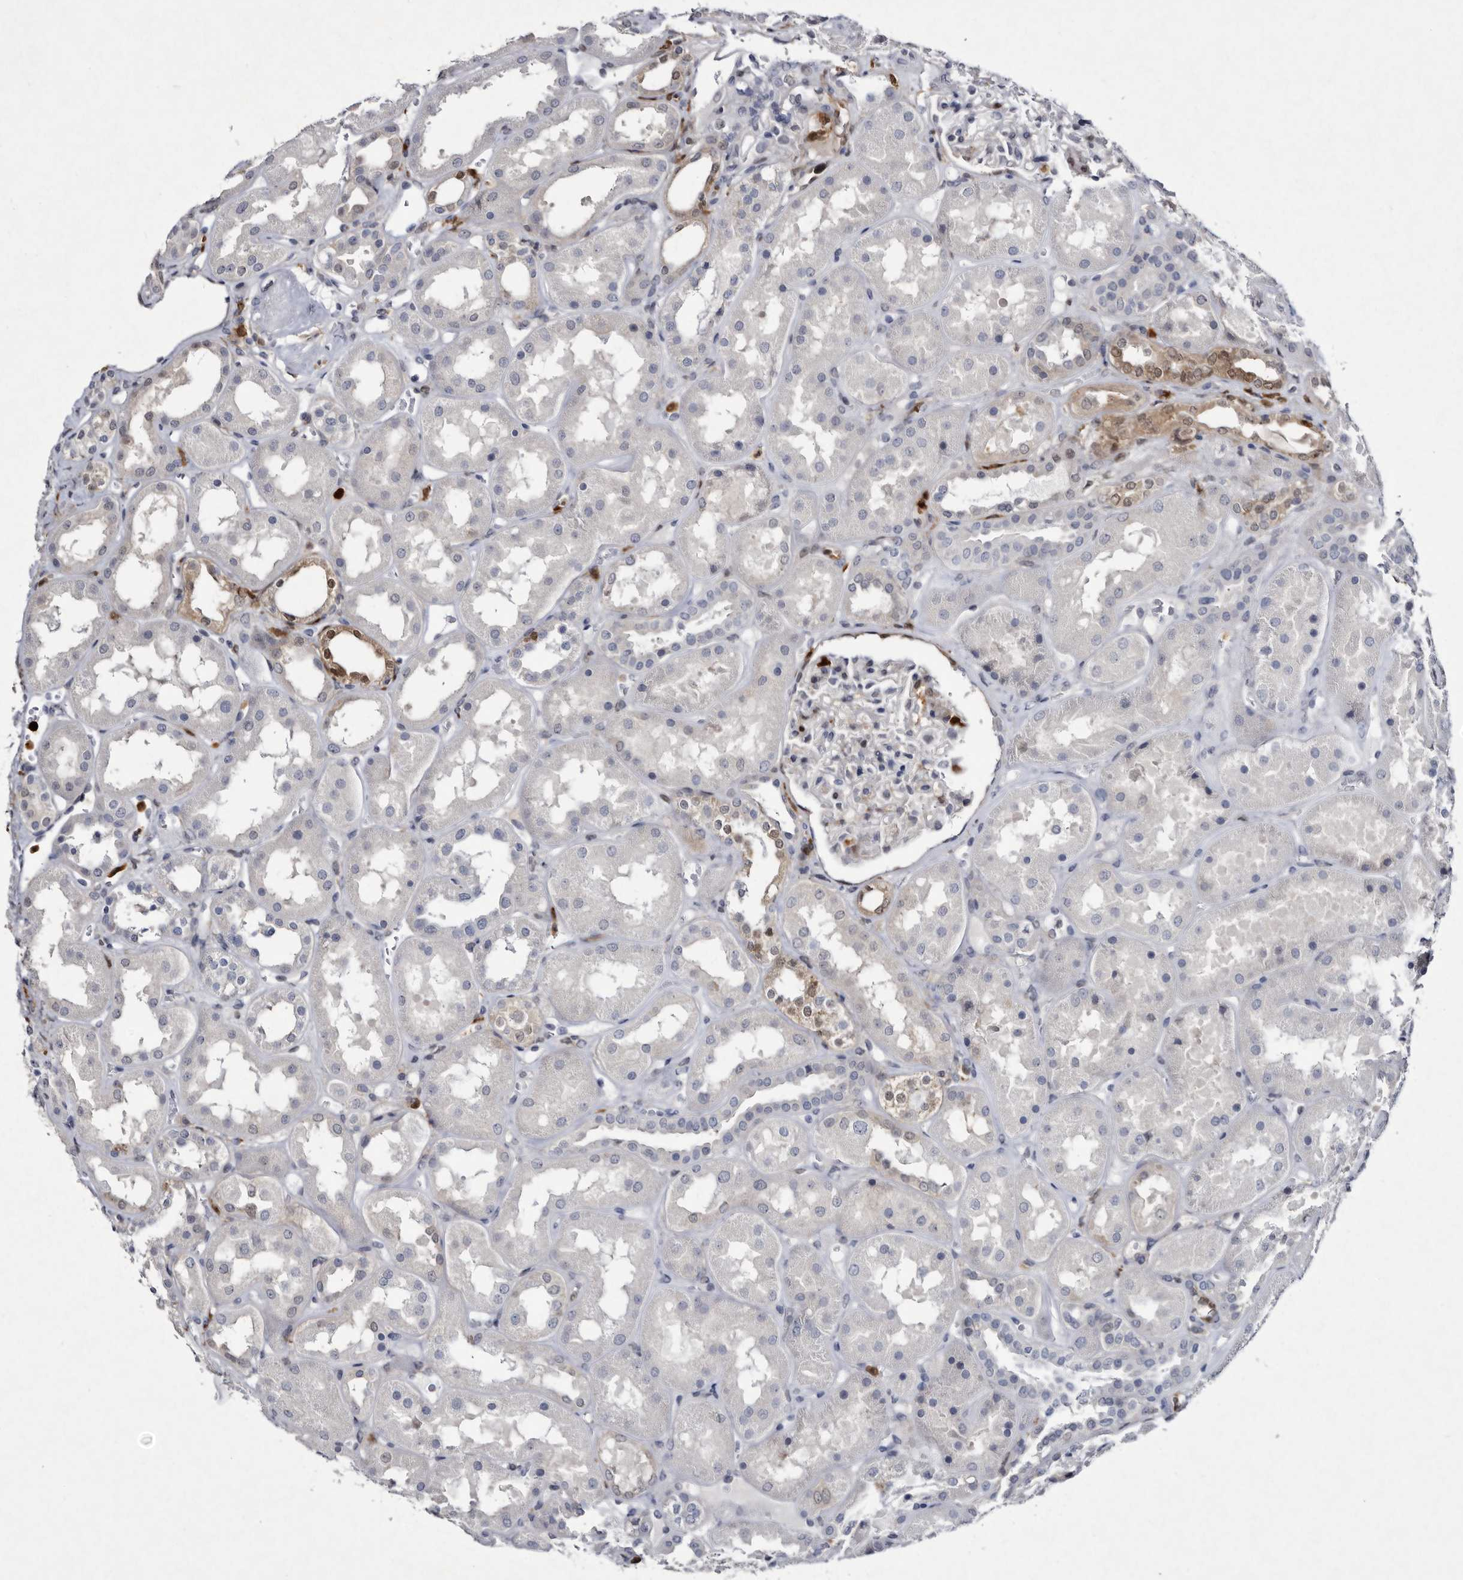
{"staining": {"intensity": "moderate", "quantity": "<25%", "location": "cytoplasmic/membranous"}, "tissue": "kidney", "cell_type": "Cells in glomeruli", "image_type": "normal", "snomed": [{"axis": "morphology", "description": "Normal tissue, NOS"}, {"axis": "topography", "description": "Kidney"}], "caption": "Immunohistochemical staining of benign human kidney exhibits low levels of moderate cytoplasmic/membranous expression in approximately <25% of cells in glomeruli.", "gene": "SERPINB8", "patient": {"sex": "male", "age": 70}}